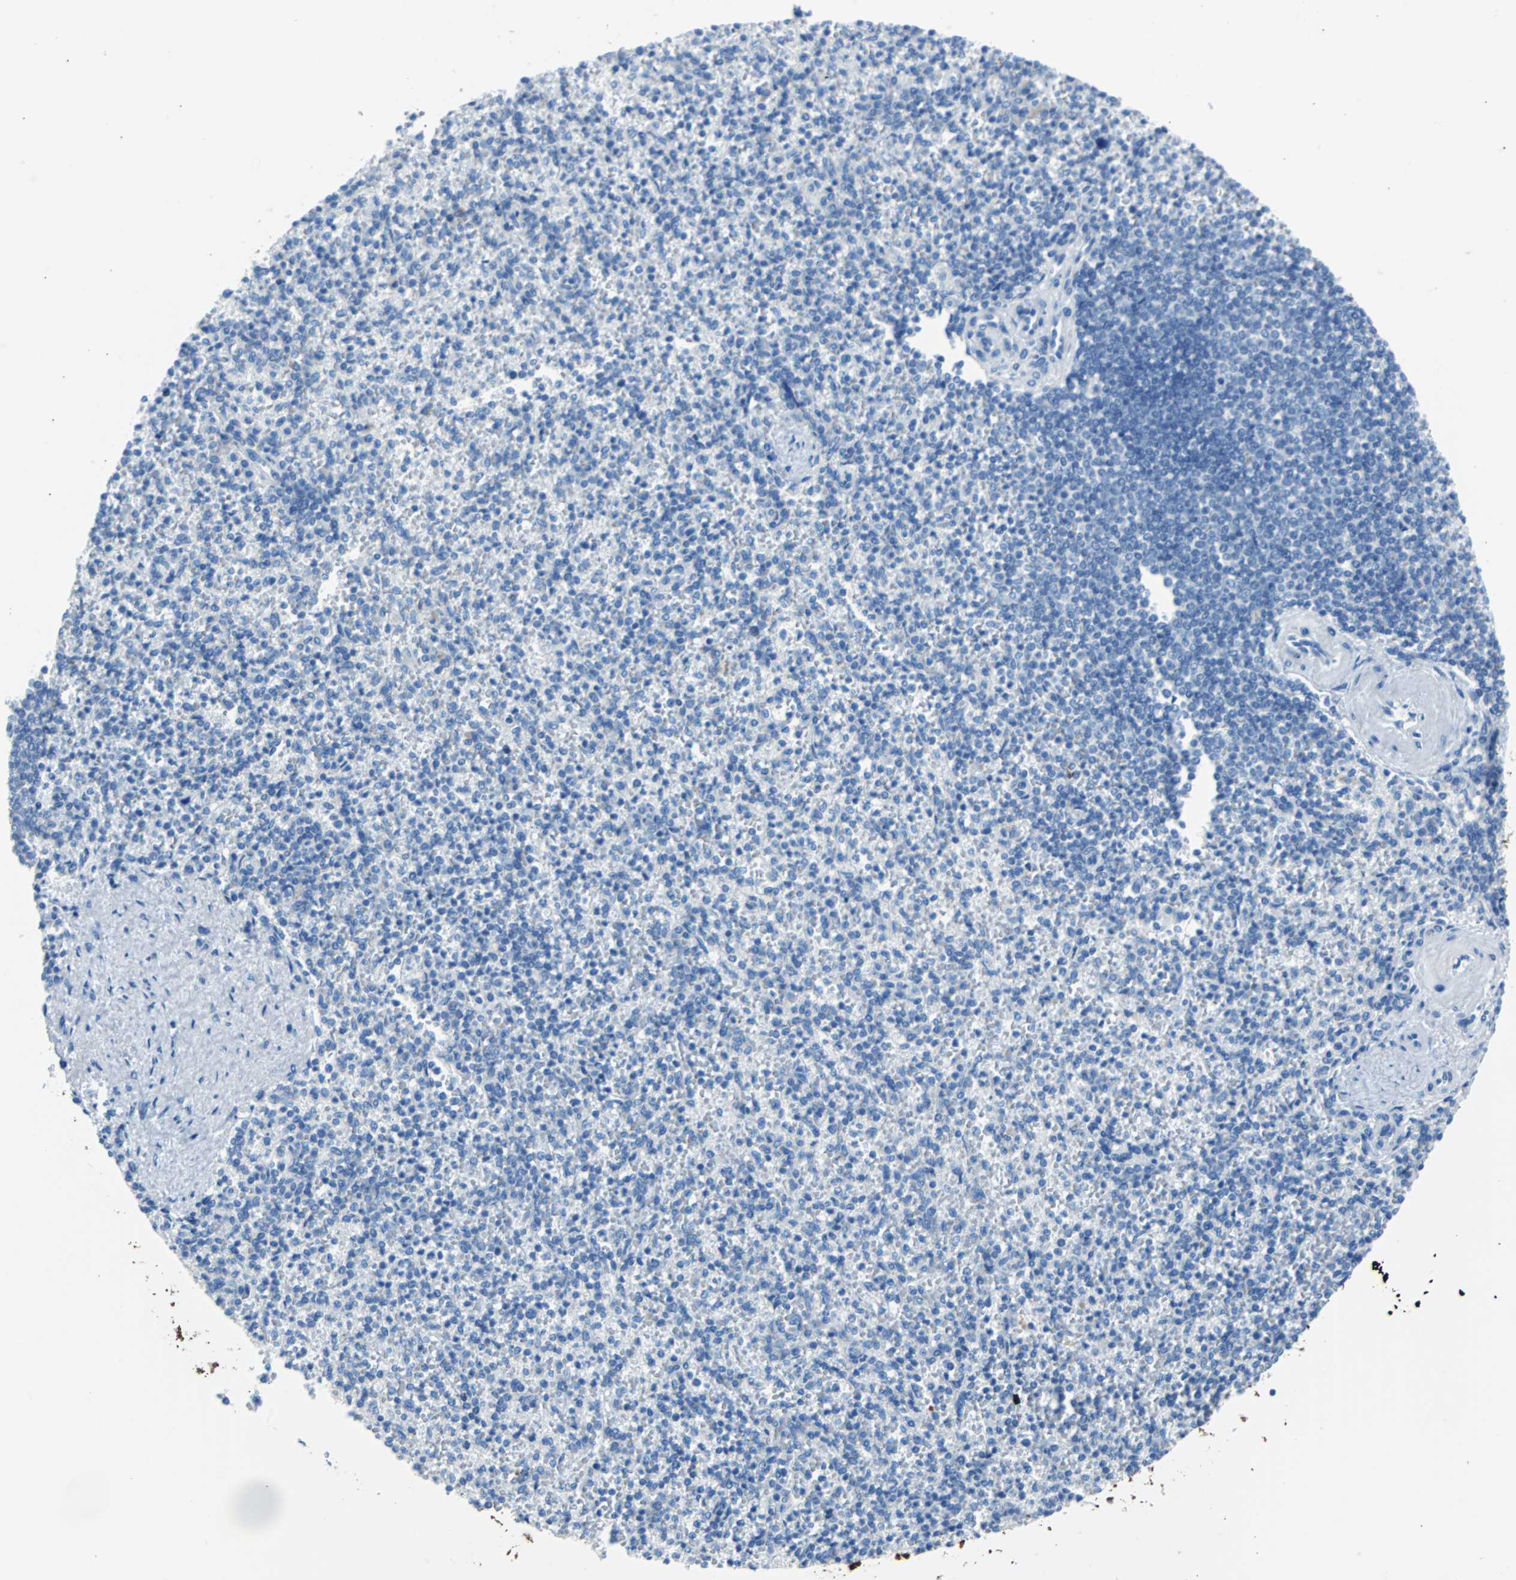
{"staining": {"intensity": "negative", "quantity": "none", "location": "none"}, "tissue": "spleen", "cell_type": "Cells in red pulp", "image_type": "normal", "snomed": [{"axis": "morphology", "description": "Normal tissue, NOS"}, {"axis": "topography", "description": "Spleen"}], "caption": "An IHC micrograph of normal spleen is shown. There is no staining in cells in red pulp of spleen.", "gene": "KRT7", "patient": {"sex": "female", "age": 74}}